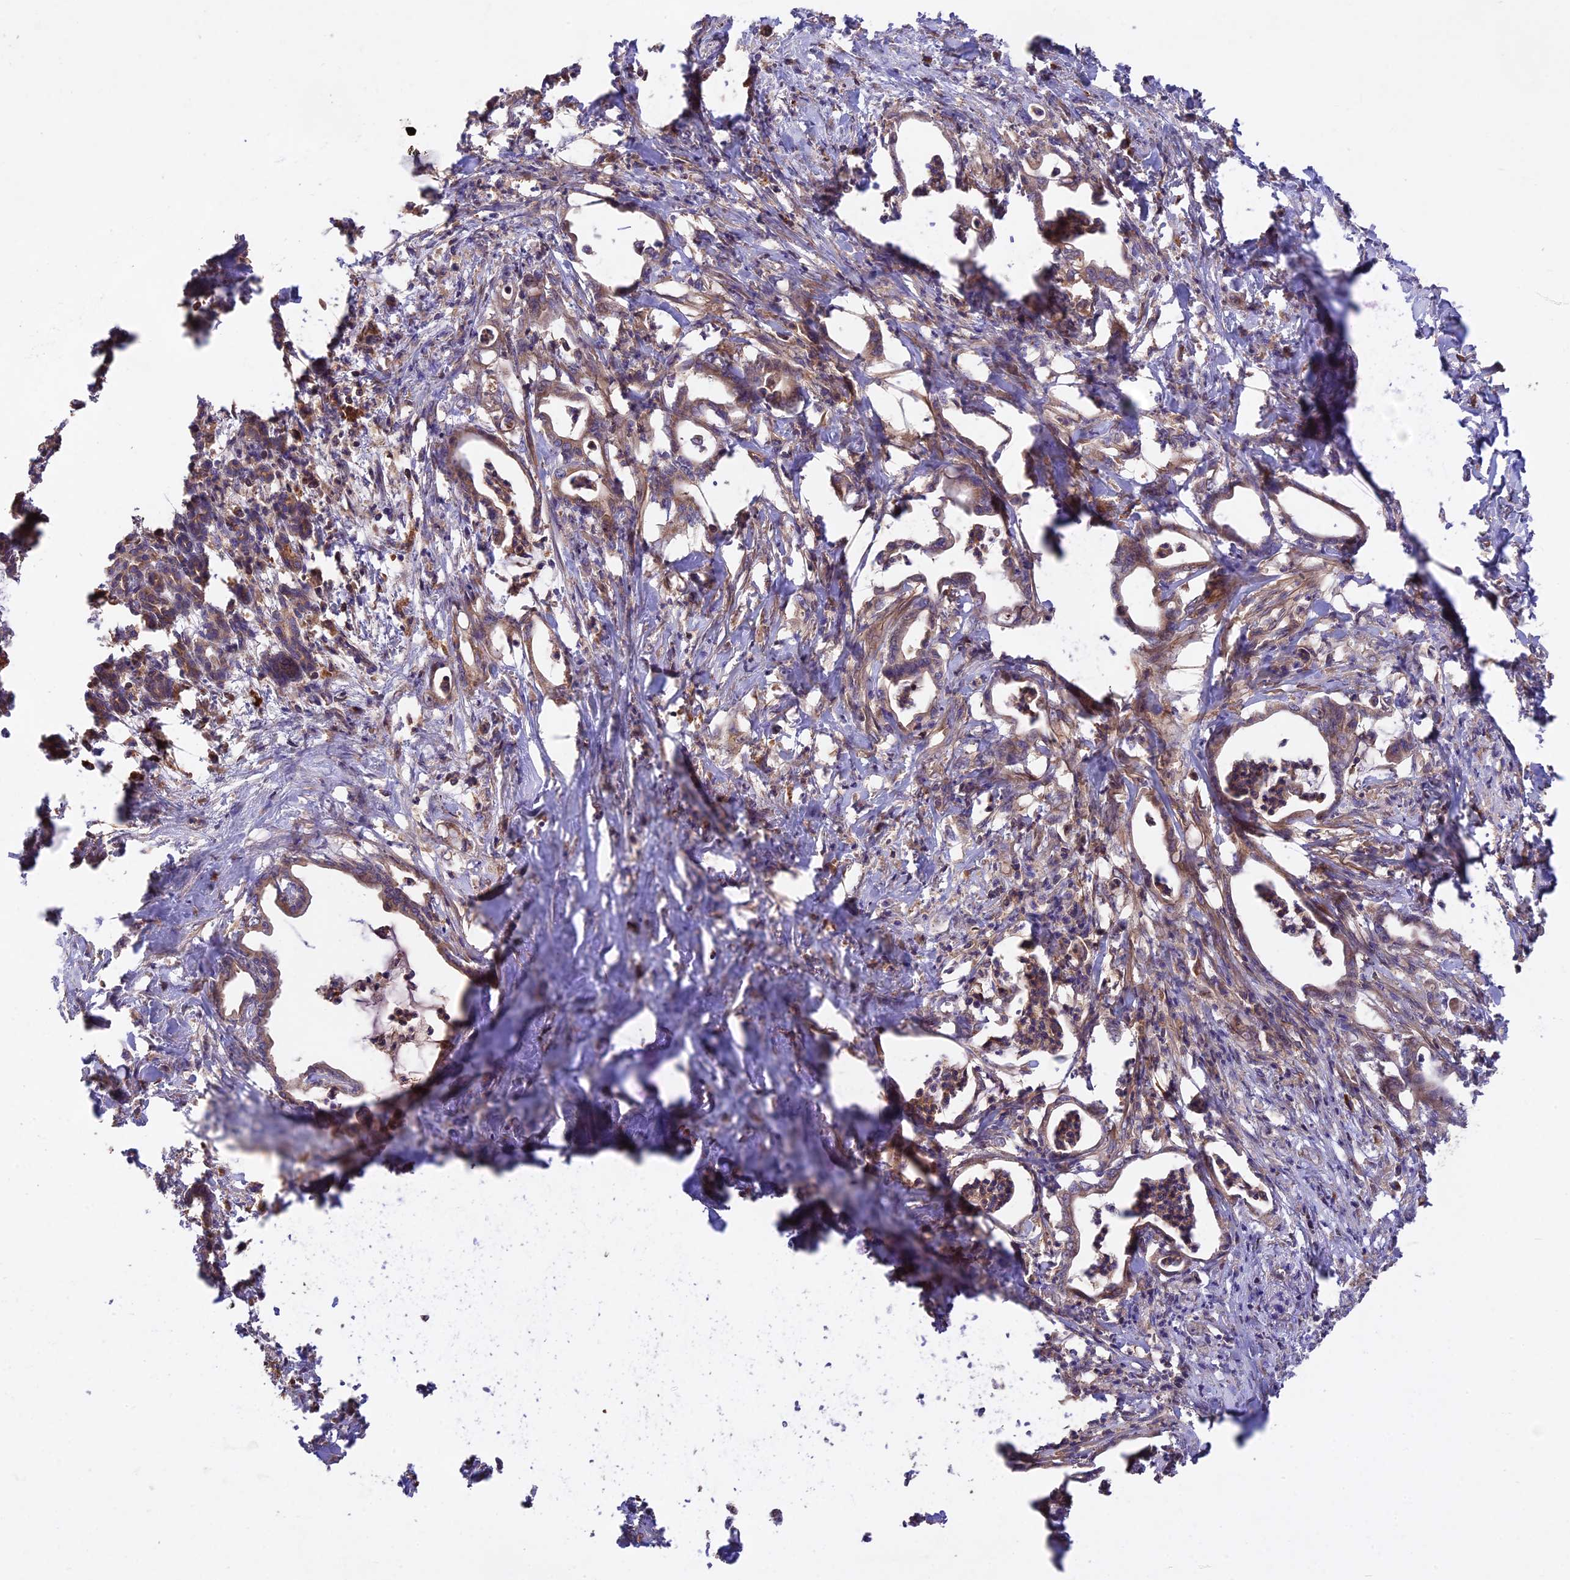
{"staining": {"intensity": "weak", "quantity": ">75%", "location": "cytoplasmic/membranous"}, "tissue": "pancreatic cancer", "cell_type": "Tumor cells", "image_type": "cancer", "snomed": [{"axis": "morphology", "description": "Adenocarcinoma, NOS"}, {"axis": "topography", "description": "Pancreas"}], "caption": "Immunohistochemical staining of pancreatic adenocarcinoma reveals weak cytoplasmic/membranous protein staining in approximately >75% of tumor cells. (DAB (3,3'-diaminobenzidine) IHC, brown staining for protein, blue staining for nuclei).", "gene": "NUDT8", "patient": {"sex": "female", "age": 55}}